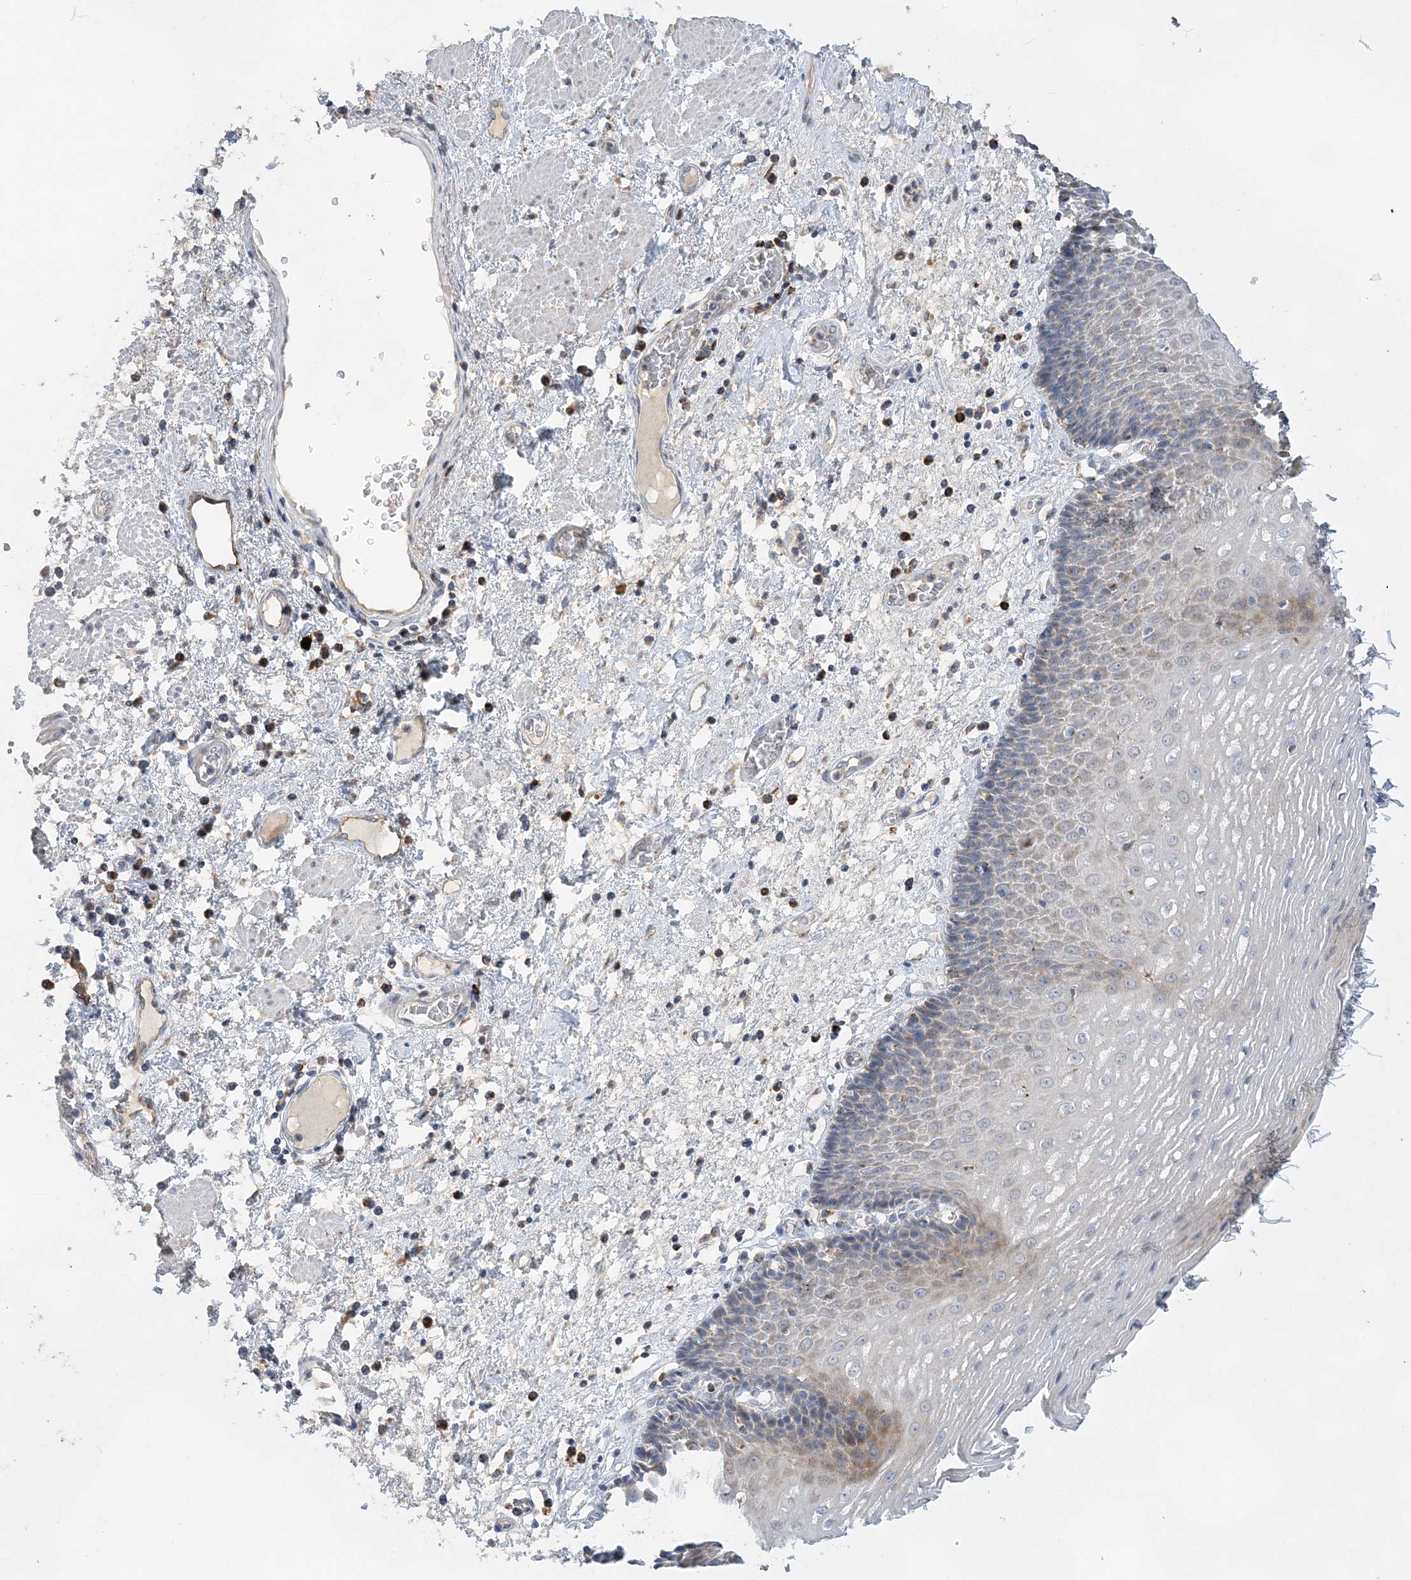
{"staining": {"intensity": "negative", "quantity": "none", "location": "none"}, "tissue": "esophagus", "cell_type": "Squamous epithelial cells", "image_type": "normal", "snomed": [{"axis": "morphology", "description": "Normal tissue, NOS"}, {"axis": "morphology", "description": "Adenocarcinoma, NOS"}, {"axis": "topography", "description": "Esophagus"}], "caption": "Esophagus was stained to show a protein in brown. There is no significant positivity in squamous epithelial cells. Nuclei are stained in blue.", "gene": "TRAPPC13", "patient": {"sex": "male", "age": 62}}